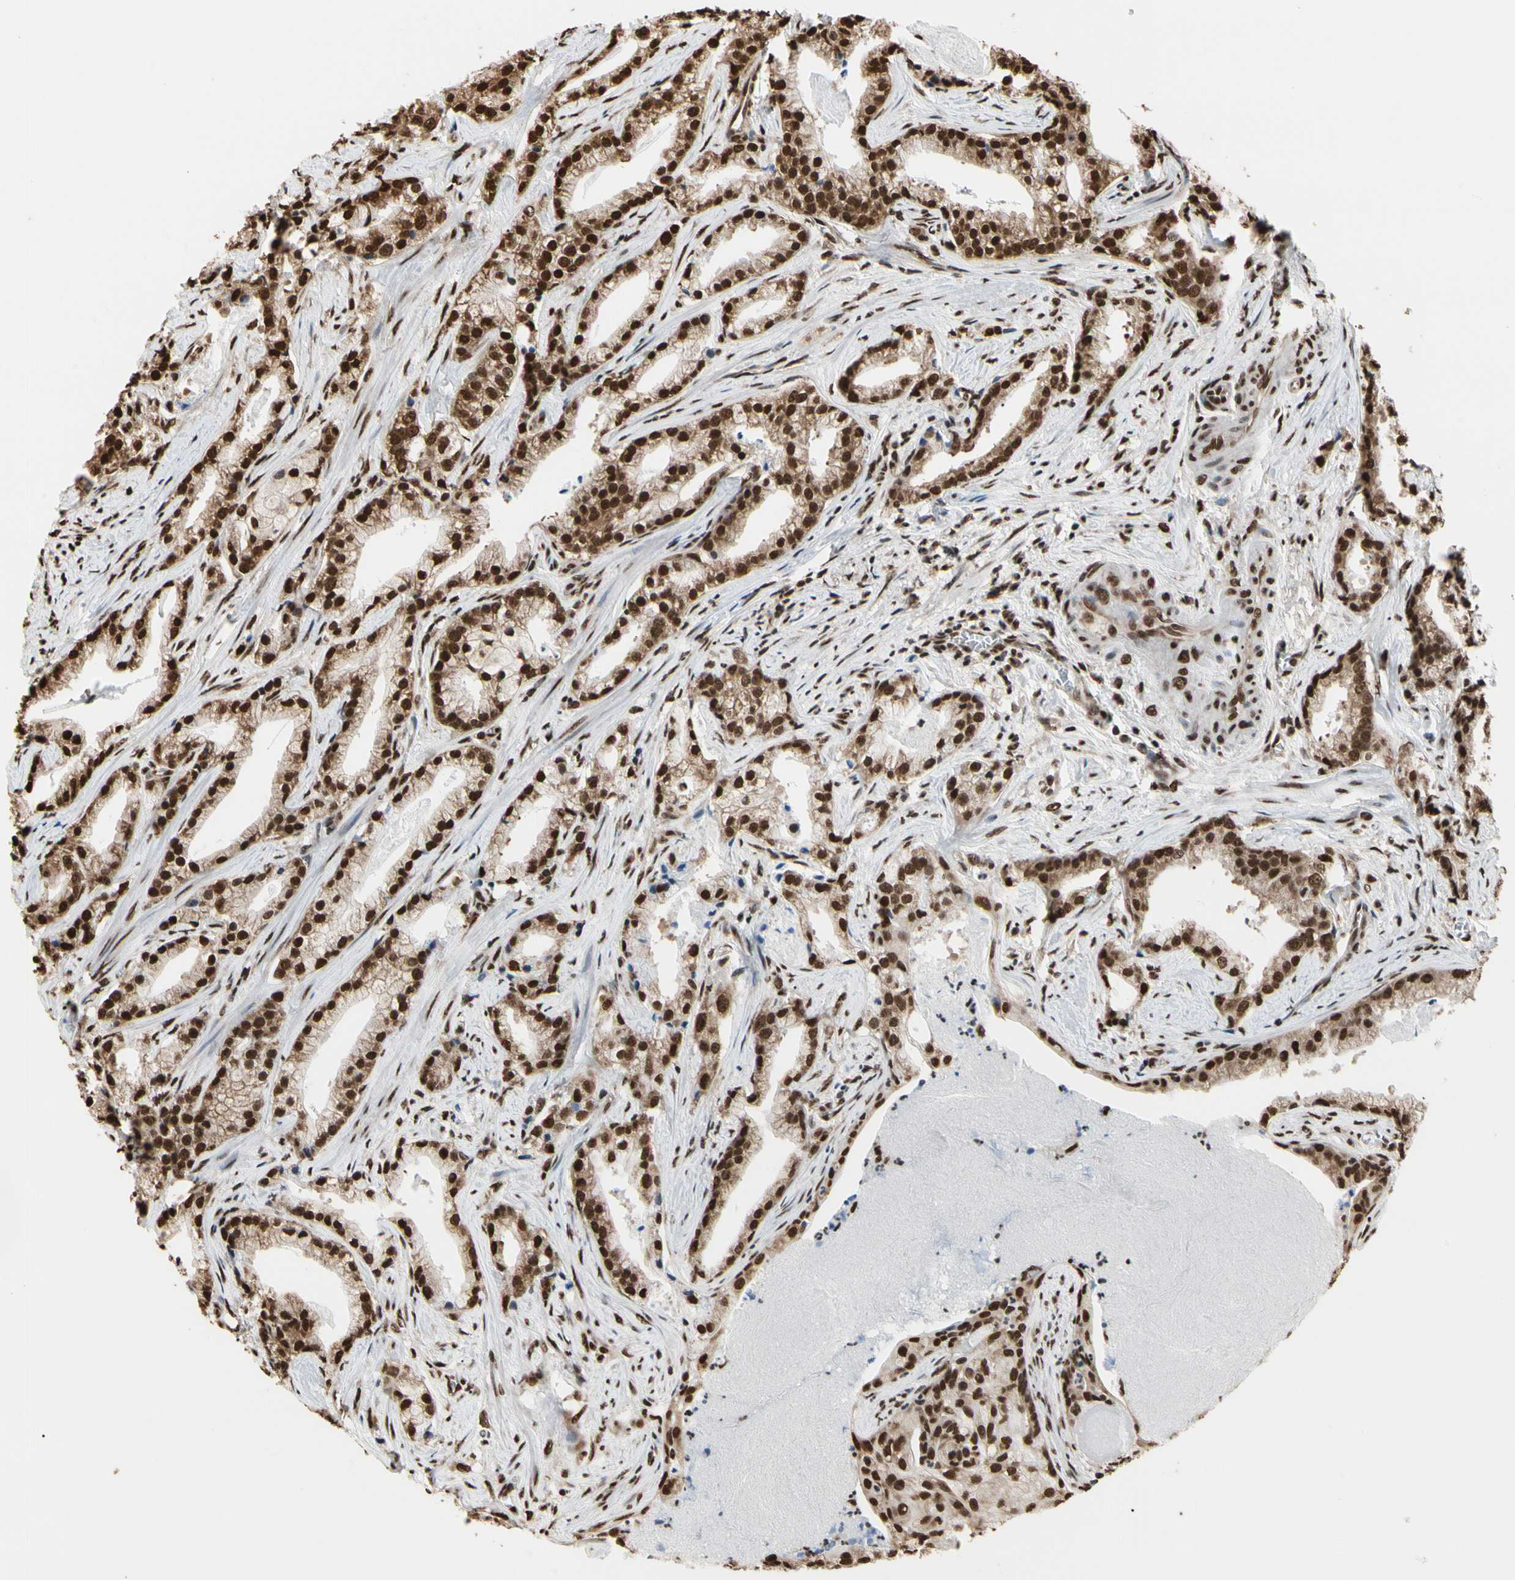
{"staining": {"intensity": "strong", "quantity": ">75%", "location": "cytoplasmic/membranous,nuclear"}, "tissue": "prostate cancer", "cell_type": "Tumor cells", "image_type": "cancer", "snomed": [{"axis": "morphology", "description": "Adenocarcinoma, Low grade"}, {"axis": "topography", "description": "Prostate"}], "caption": "Tumor cells show high levels of strong cytoplasmic/membranous and nuclear positivity in approximately >75% of cells in human prostate cancer.", "gene": "HNRNPK", "patient": {"sex": "male", "age": 59}}